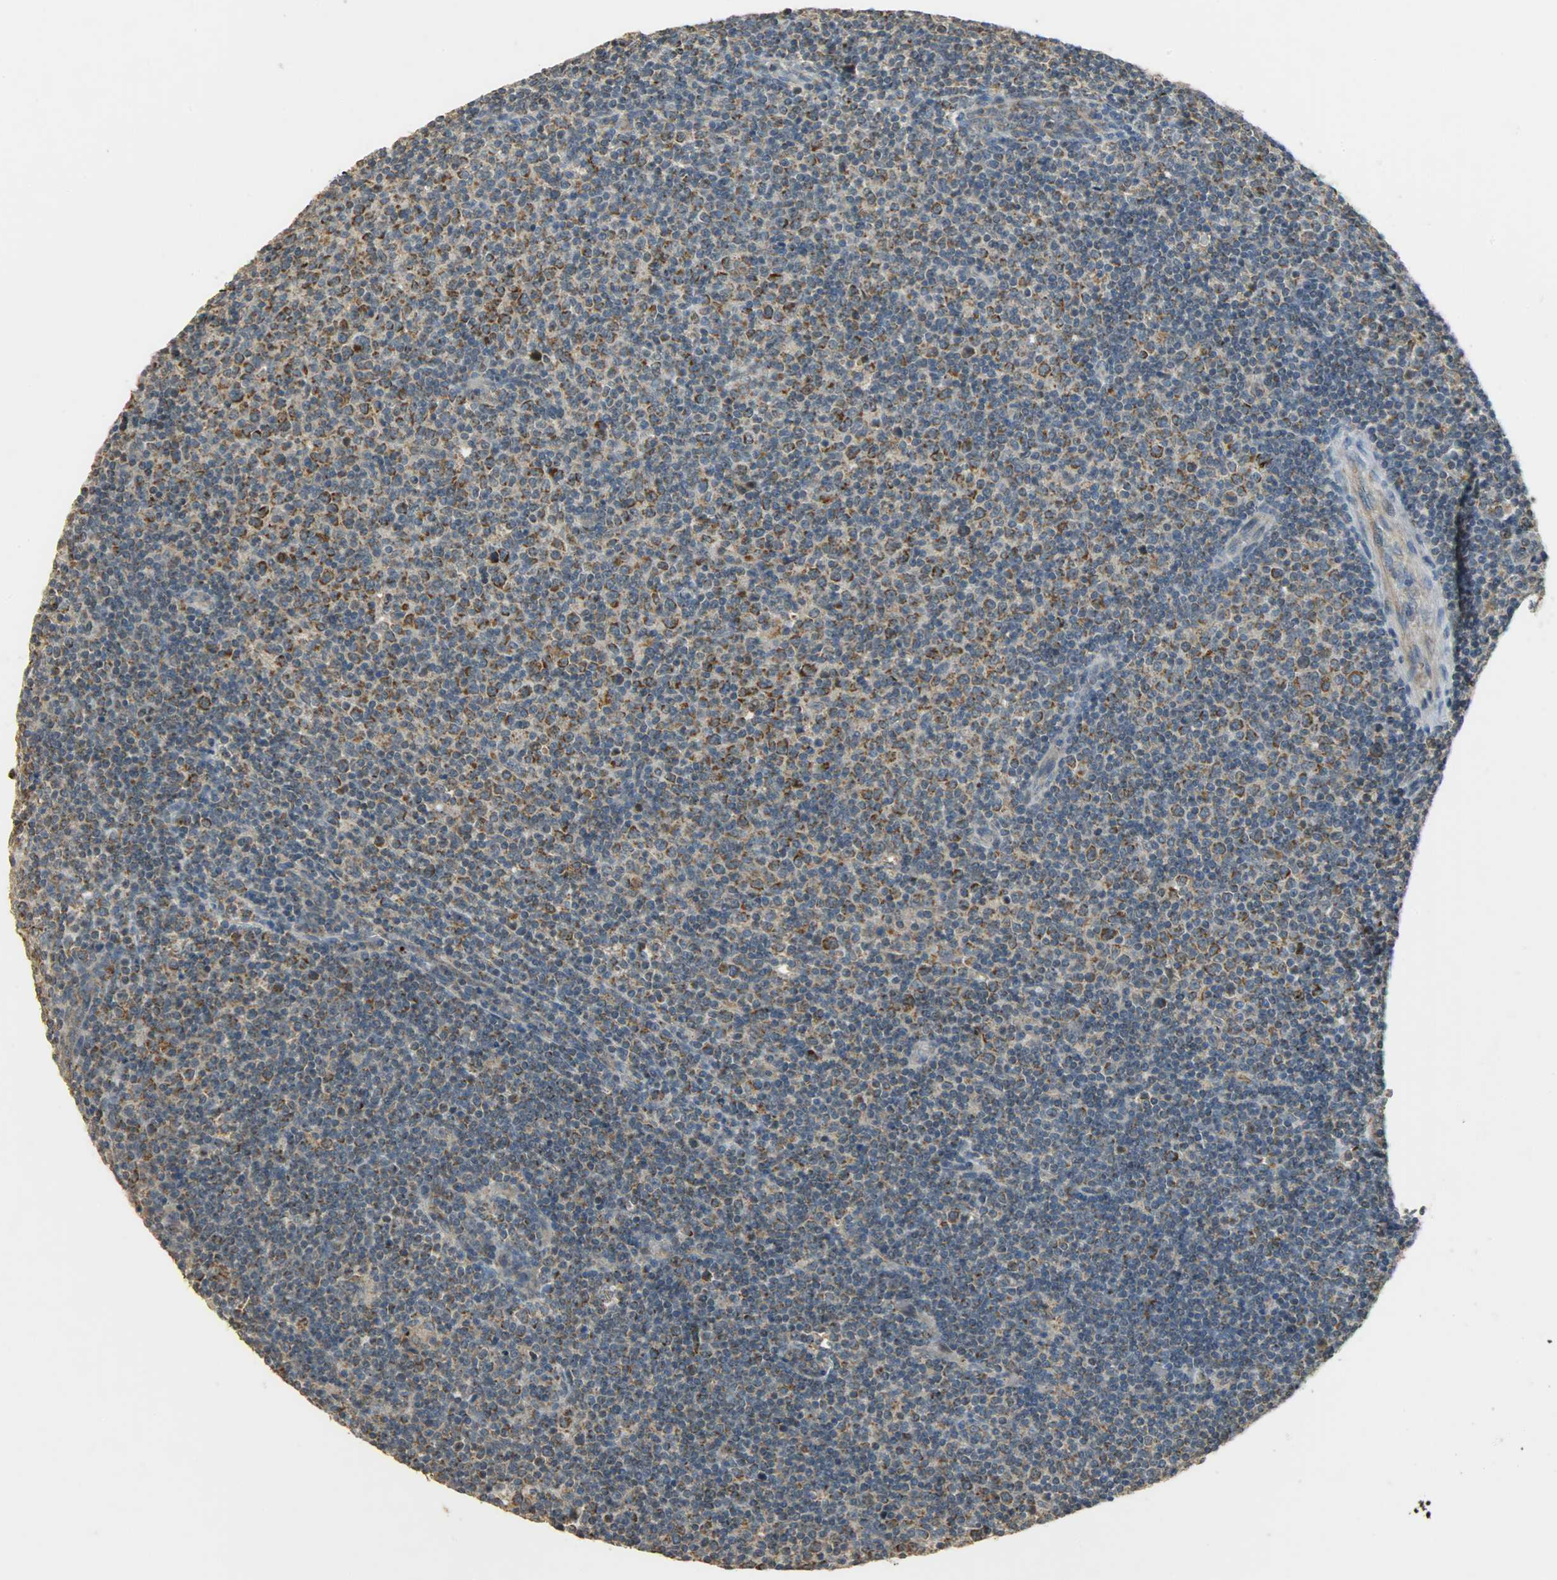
{"staining": {"intensity": "moderate", "quantity": ">75%", "location": "cytoplasmic/membranous"}, "tissue": "lymphoma", "cell_type": "Tumor cells", "image_type": "cancer", "snomed": [{"axis": "morphology", "description": "Malignant lymphoma, non-Hodgkin's type, Low grade"}, {"axis": "topography", "description": "Lymph node"}], "caption": "Brown immunohistochemical staining in human malignant lymphoma, non-Hodgkin's type (low-grade) exhibits moderate cytoplasmic/membranous staining in about >75% of tumor cells.", "gene": "HDHD5", "patient": {"sex": "male", "age": 70}}